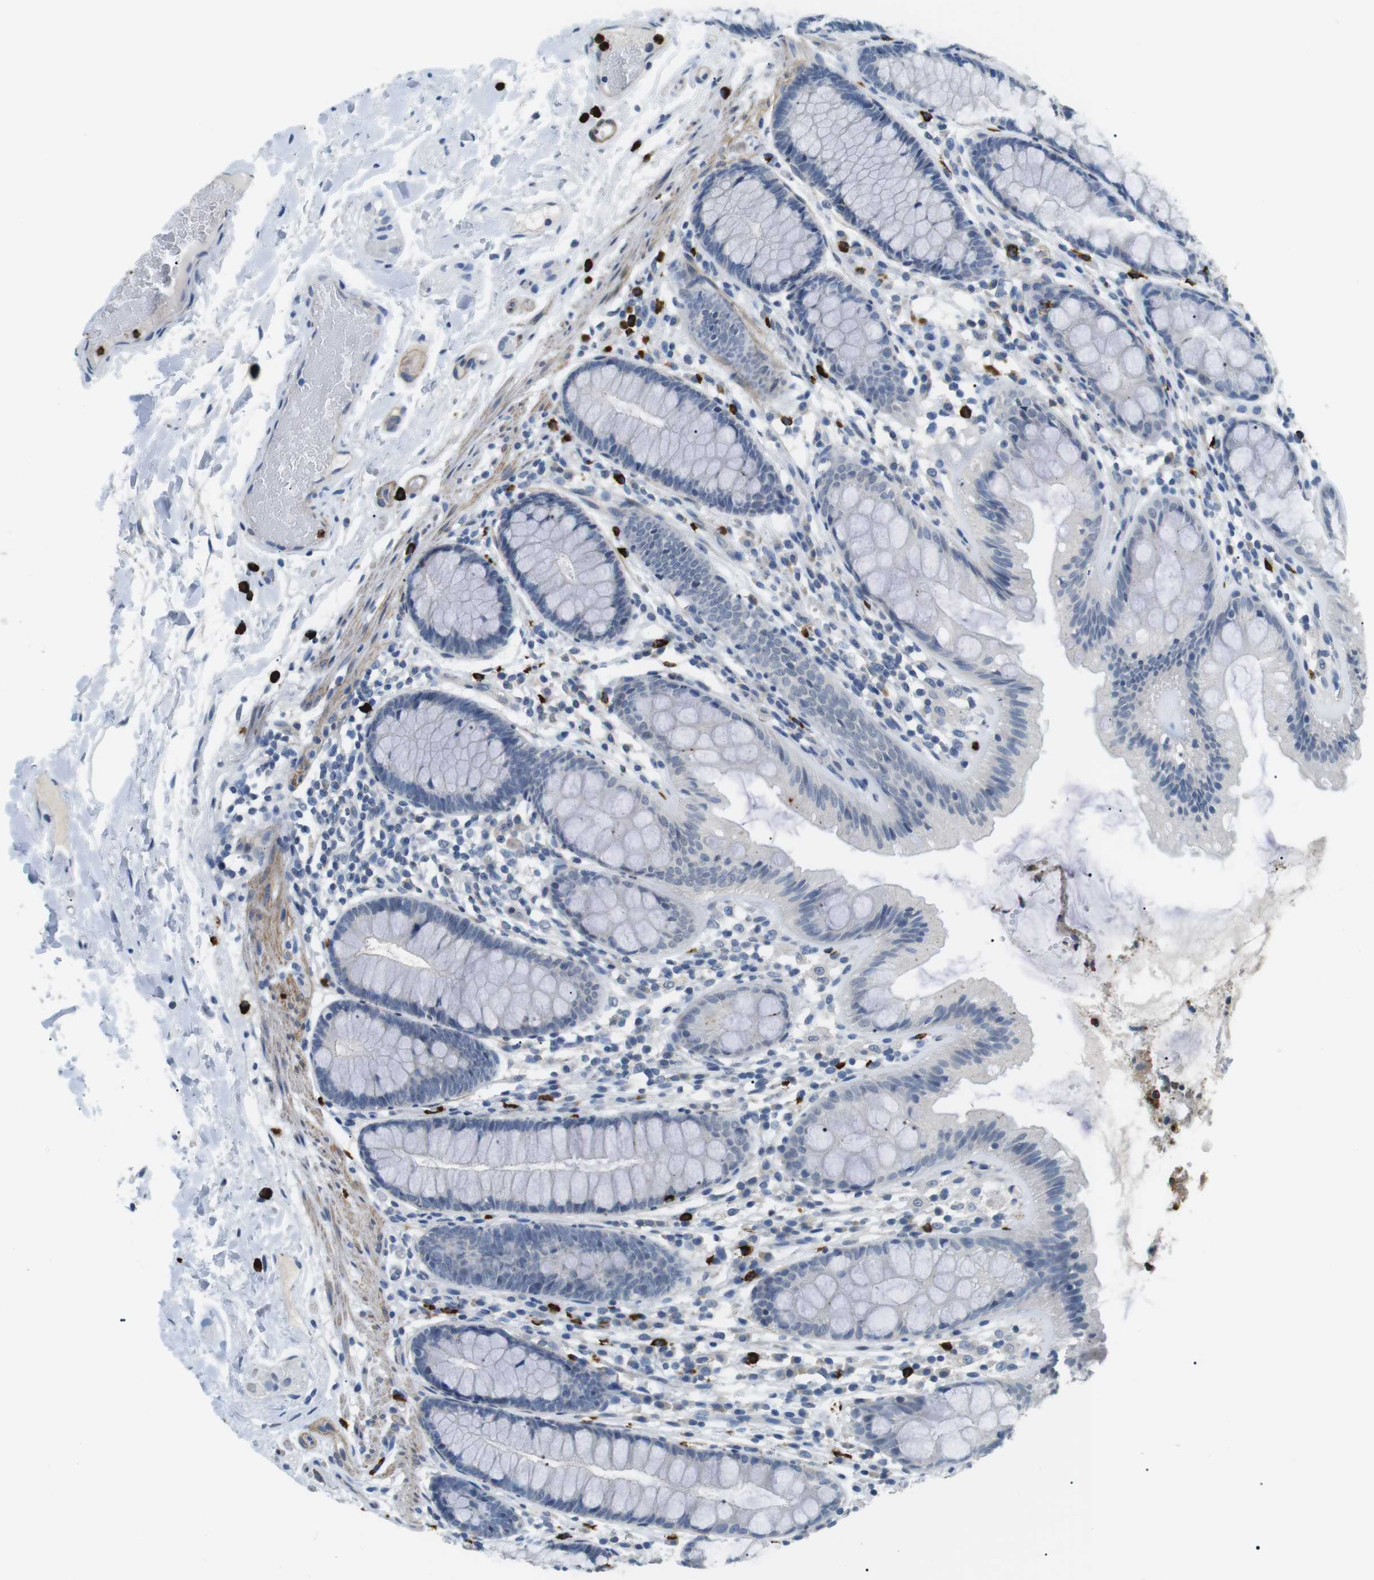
{"staining": {"intensity": "moderate", "quantity": "25%-75%", "location": "cytoplasmic/membranous"}, "tissue": "colon", "cell_type": "Endothelial cells", "image_type": "normal", "snomed": [{"axis": "morphology", "description": "Normal tissue, NOS"}, {"axis": "topography", "description": "Colon"}], "caption": "Colon stained with DAB IHC demonstrates medium levels of moderate cytoplasmic/membranous staining in about 25%-75% of endothelial cells. (brown staining indicates protein expression, while blue staining denotes nuclei).", "gene": "GZMM", "patient": {"sex": "female", "age": 56}}